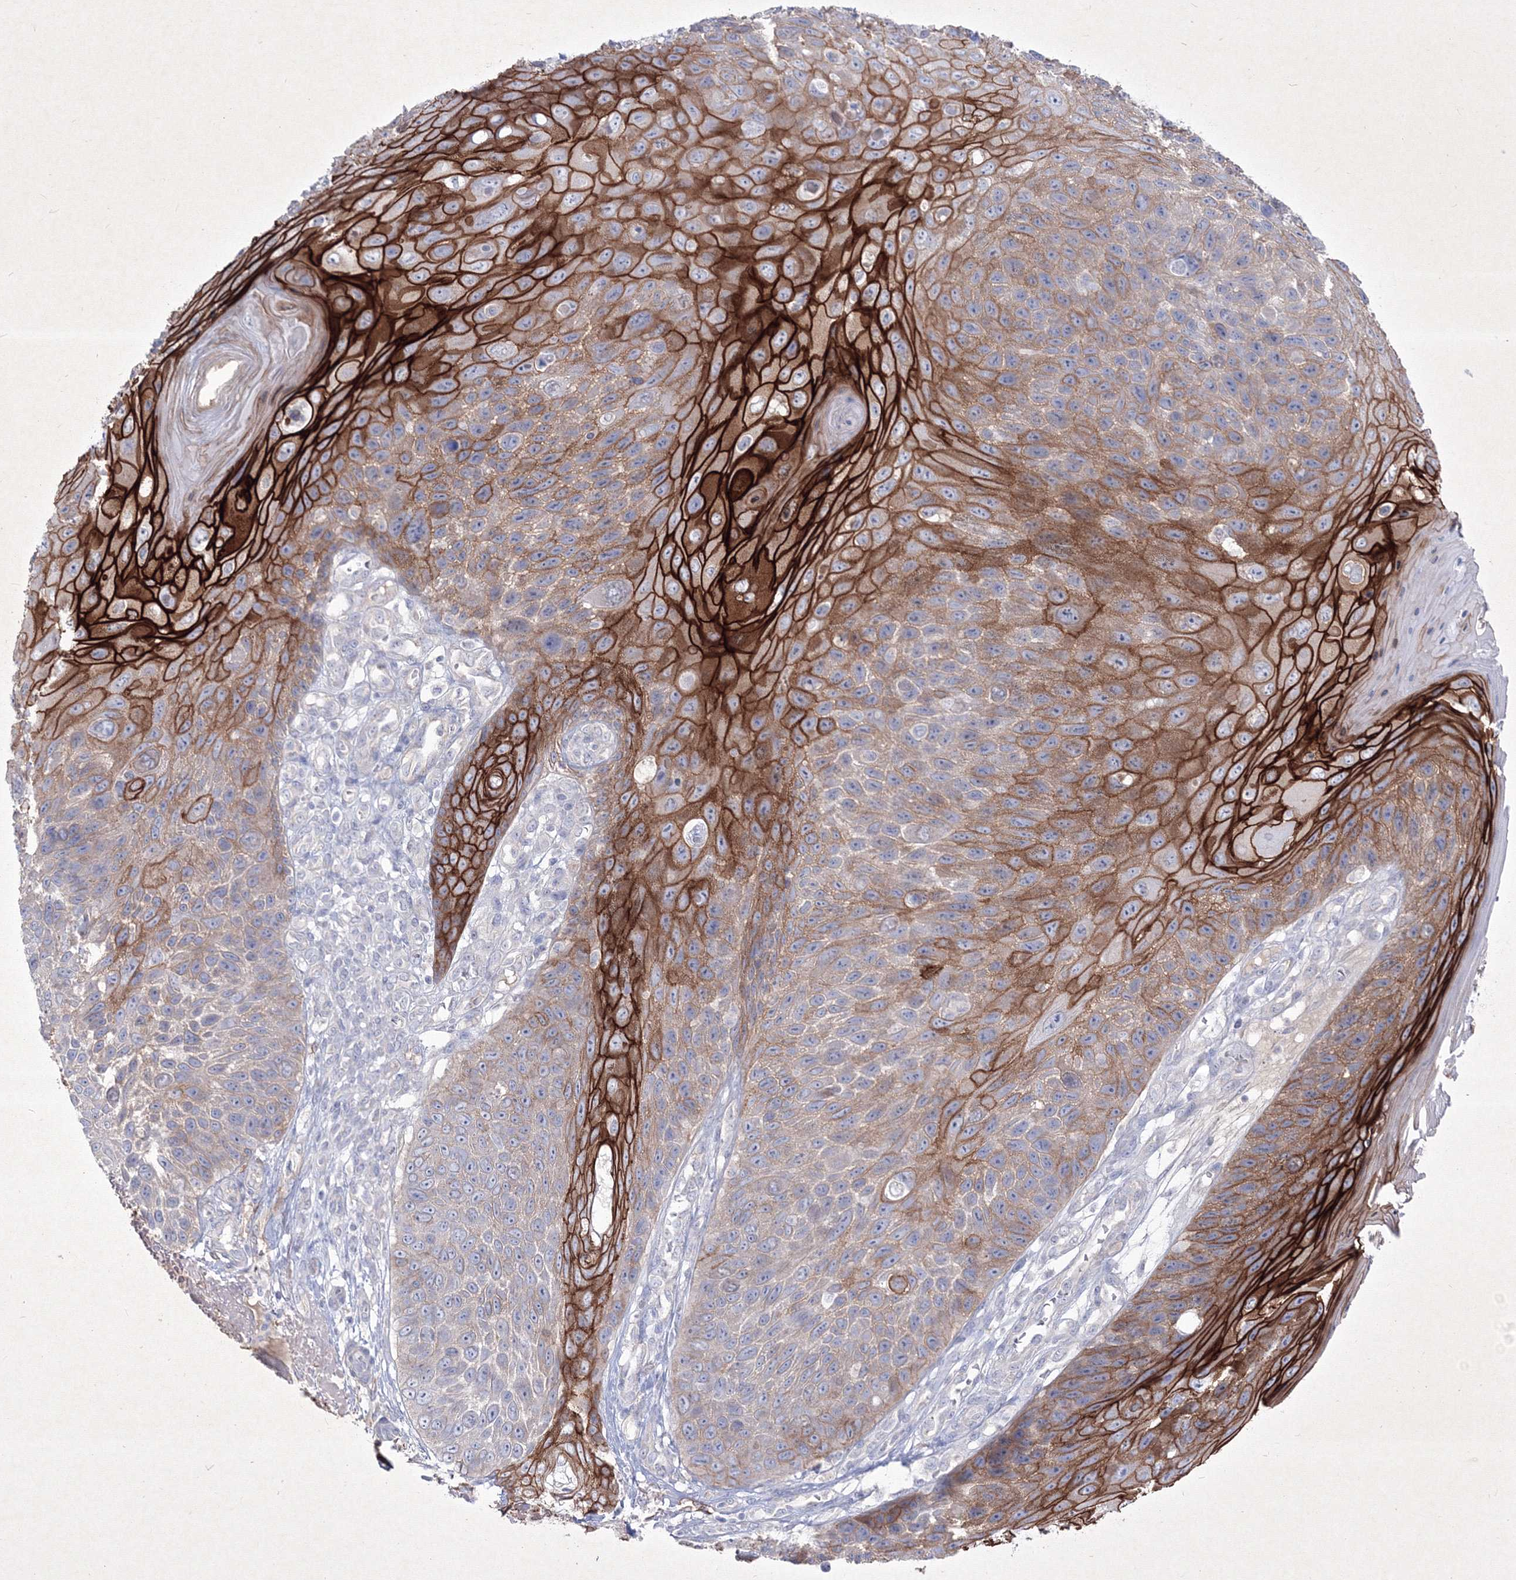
{"staining": {"intensity": "strong", "quantity": ">75%", "location": "cytoplasmic/membranous"}, "tissue": "skin cancer", "cell_type": "Tumor cells", "image_type": "cancer", "snomed": [{"axis": "morphology", "description": "Squamous cell carcinoma, NOS"}, {"axis": "topography", "description": "Skin"}], "caption": "Immunohistochemical staining of skin cancer (squamous cell carcinoma) reveals high levels of strong cytoplasmic/membranous protein staining in about >75% of tumor cells.", "gene": "TMEM139", "patient": {"sex": "female", "age": 88}}